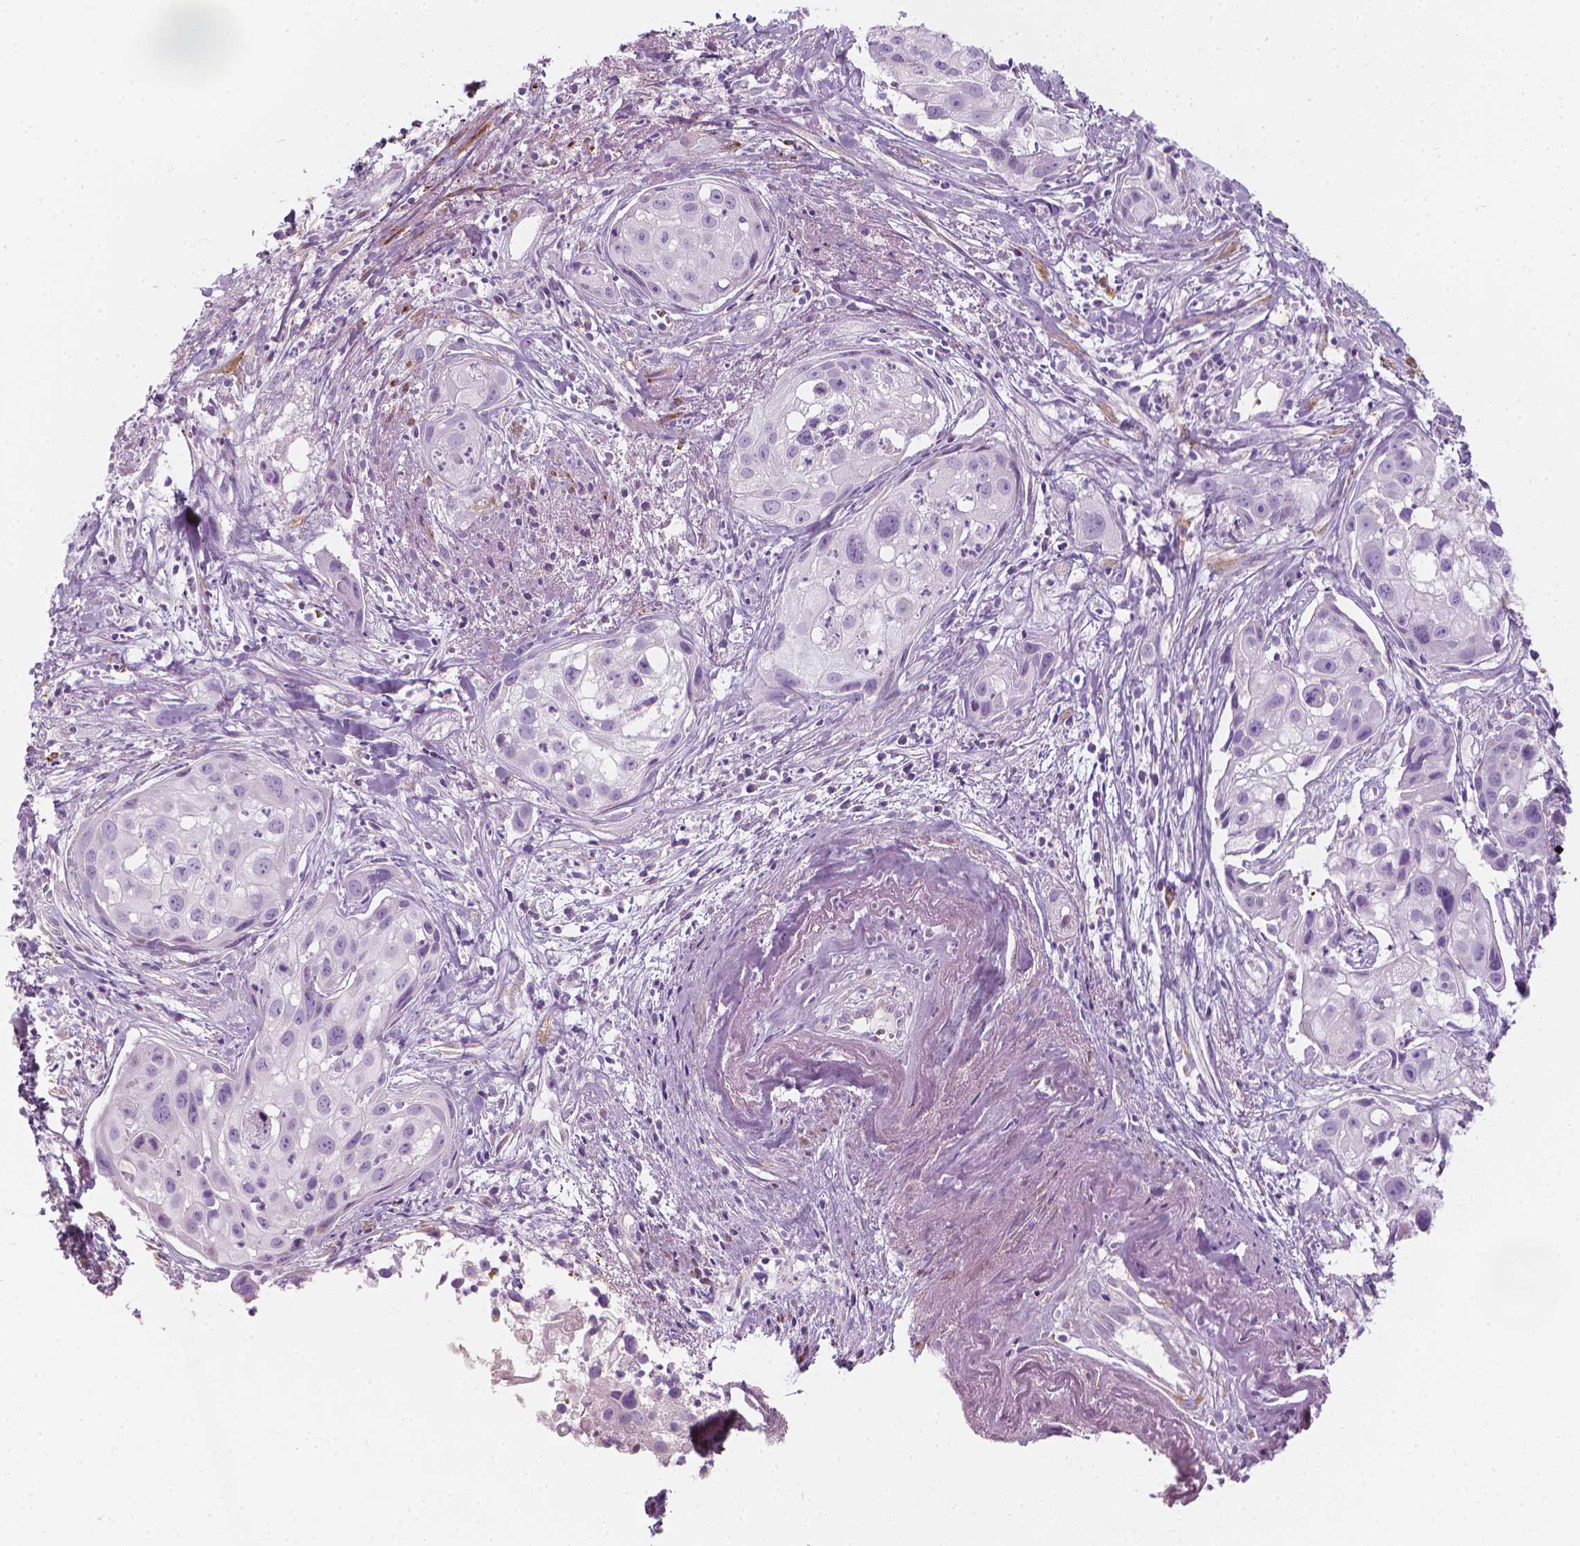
{"staining": {"intensity": "negative", "quantity": "none", "location": "none"}, "tissue": "cervical cancer", "cell_type": "Tumor cells", "image_type": "cancer", "snomed": [{"axis": "morphology", "description": "Squamous cell carcinoma, NOS"}, {"axis": "topography", "description": "Cervix"}], "caption": "There is no significant expression in tumor cells of cervical squamous cell carcinoma.", "gene": "CES1", "patient": {"sex": "female", "age": 53}}